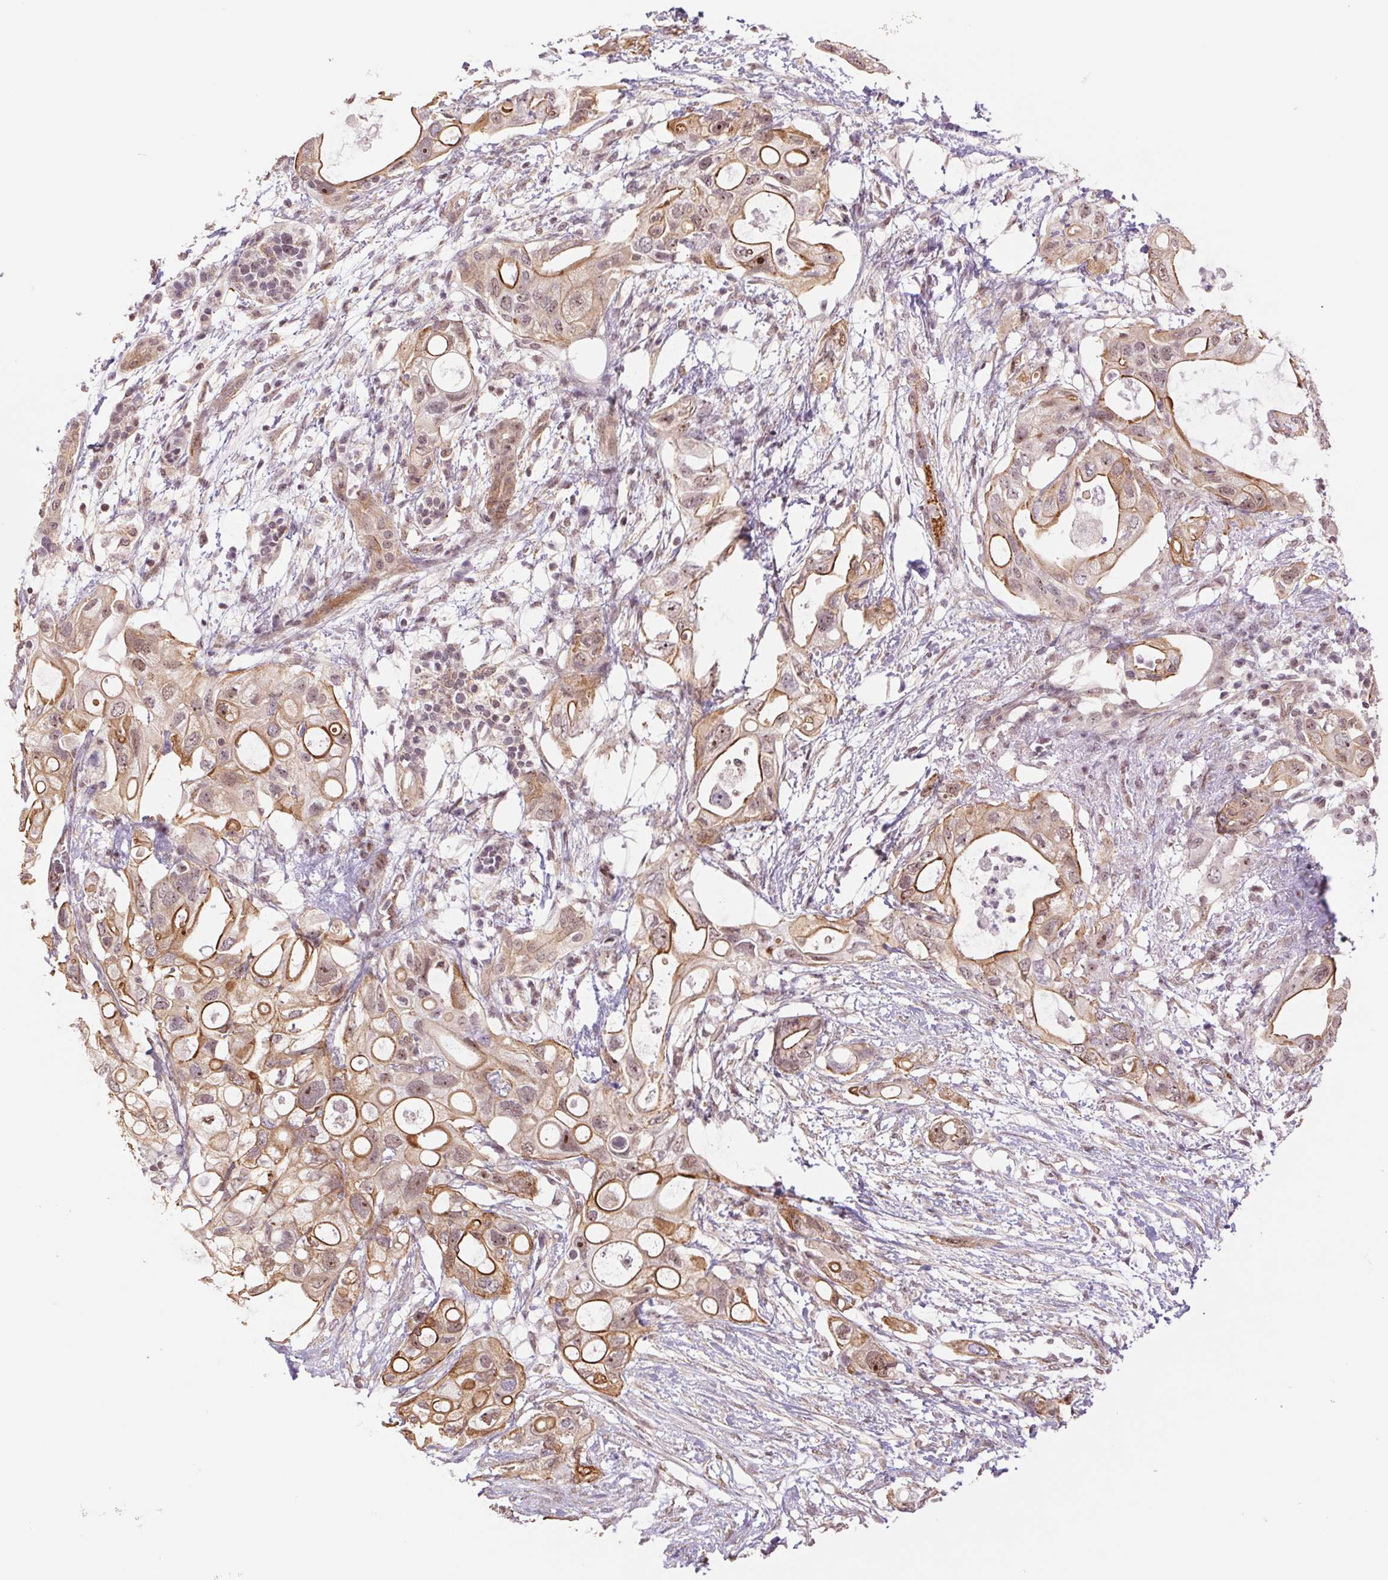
{"staining": {"intensity": "moderate", "quantity": ">75%", "location": "cytoplasmic/membranous"}, "tissue": "pancreatic cancer", "cell_type": "Tumor cells", "image_type": "cancer", "snomed": [{"axis": "morphology", "description": "Adenocarcinoma, NOS"}, {"axis": "topography", "description": "Pancreas"}], "caption": "High-power microscopy captured an immunohistochemistry histopathology image of pancreatic cancer, revealing moderate cytoplasmic/membranous positivity in approximately >75% of tumor cells.", "gene": "CWC25", "patient": {"sex": "female", "age": 72}}